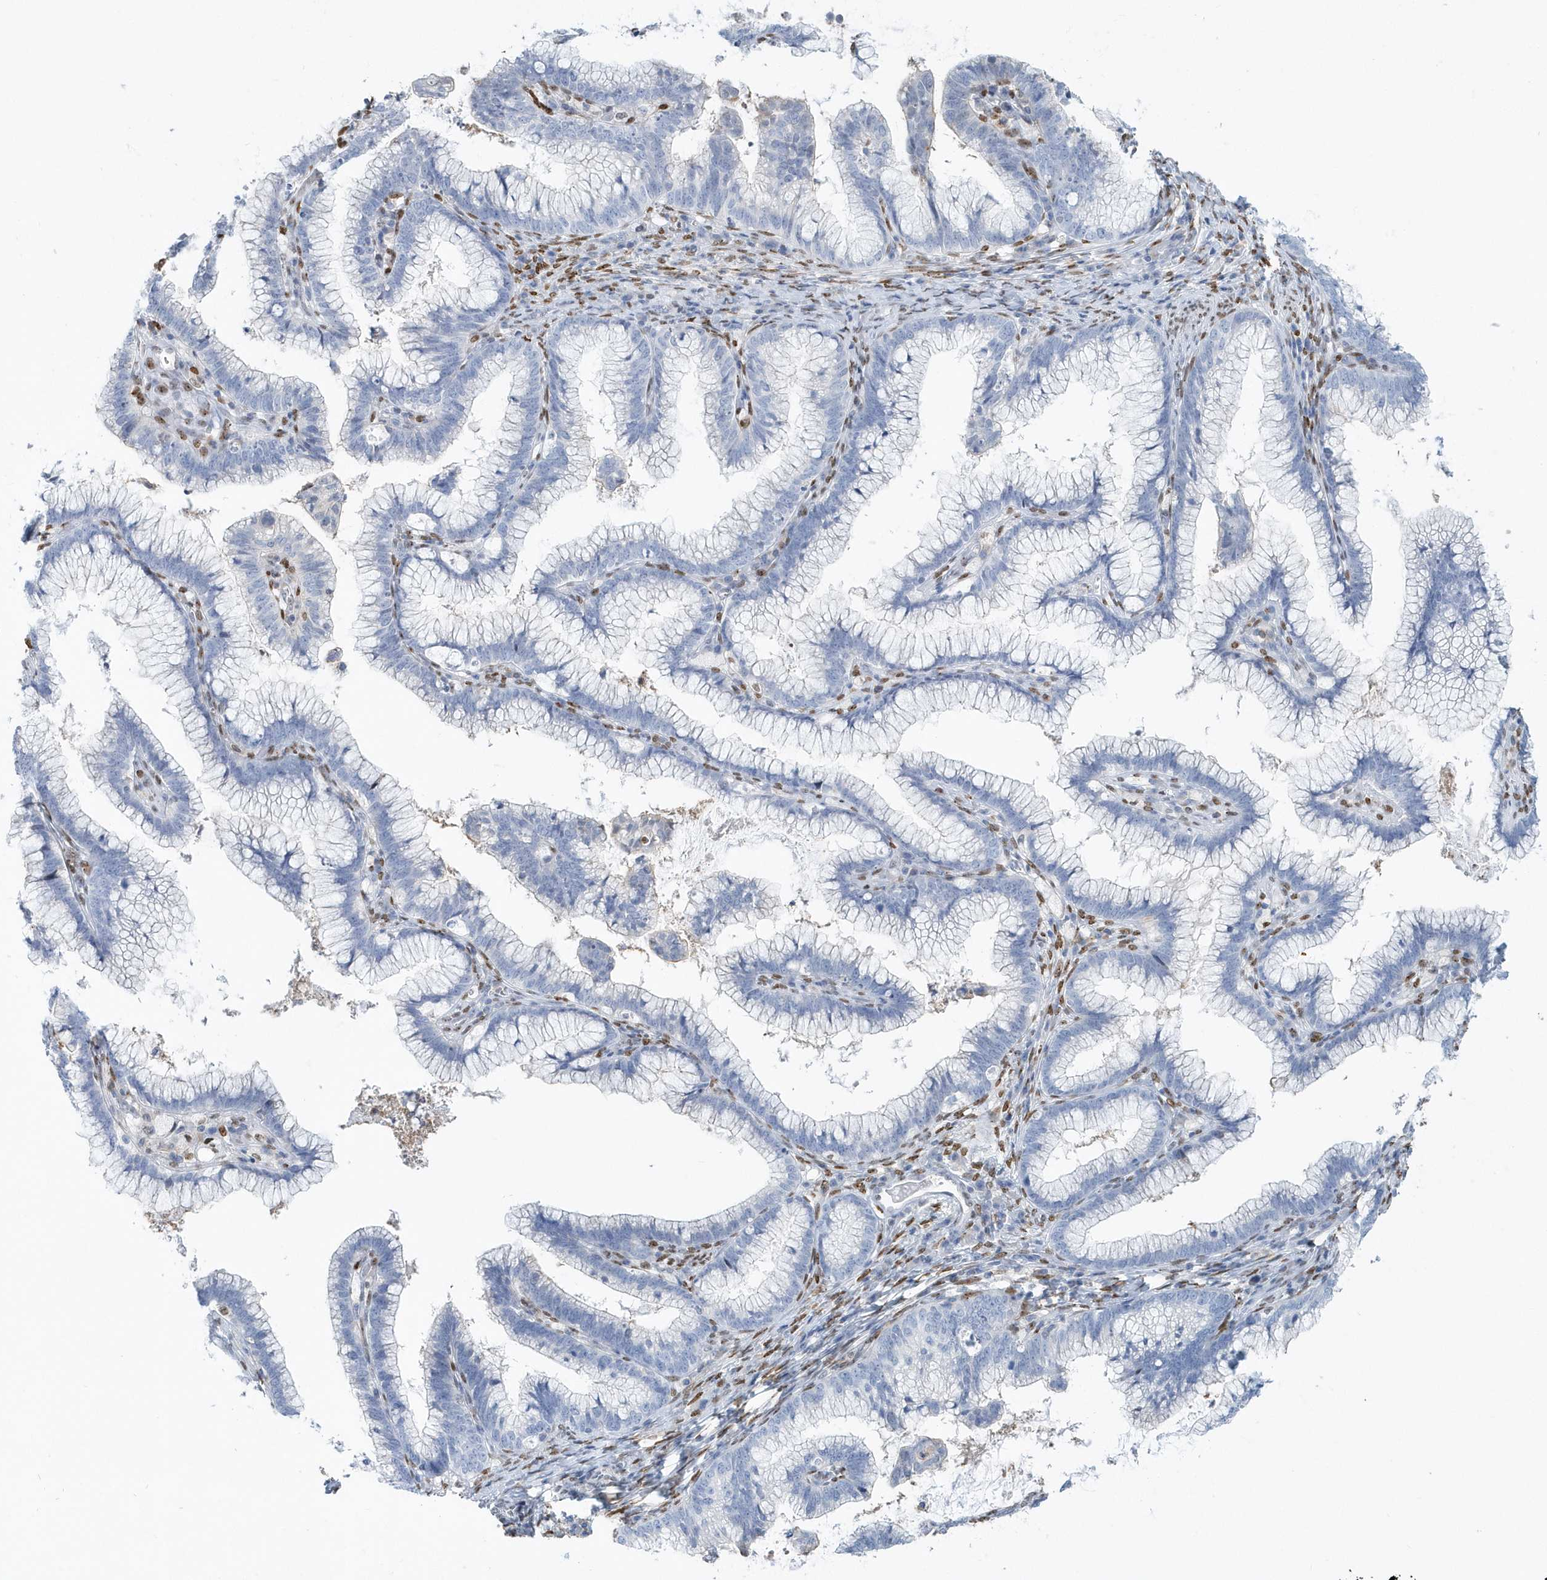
{"staining": {"intensity": "negative", "quantity": "none", "location": "none"}, "tissue": "cervical cancer", "cell_type": "Tumor cells", "image_type": "cancer", "snomed": [{"axis": "morphology", "description": "Adenocarcinoma, NOS"}, {"axis": "topography", "description": "Cervix"}], "caption": "Protein analysis of cervical adenocarcinoma shows no significant positivity in tumor cells. (DAB (3,3'-diaminobenzidine) immunohistochemistry (IHC) visualized using brightfield microscopy, high magnification).", "gene": "MACROH2A2", "patient": {"sex": "female", "age": 36}}